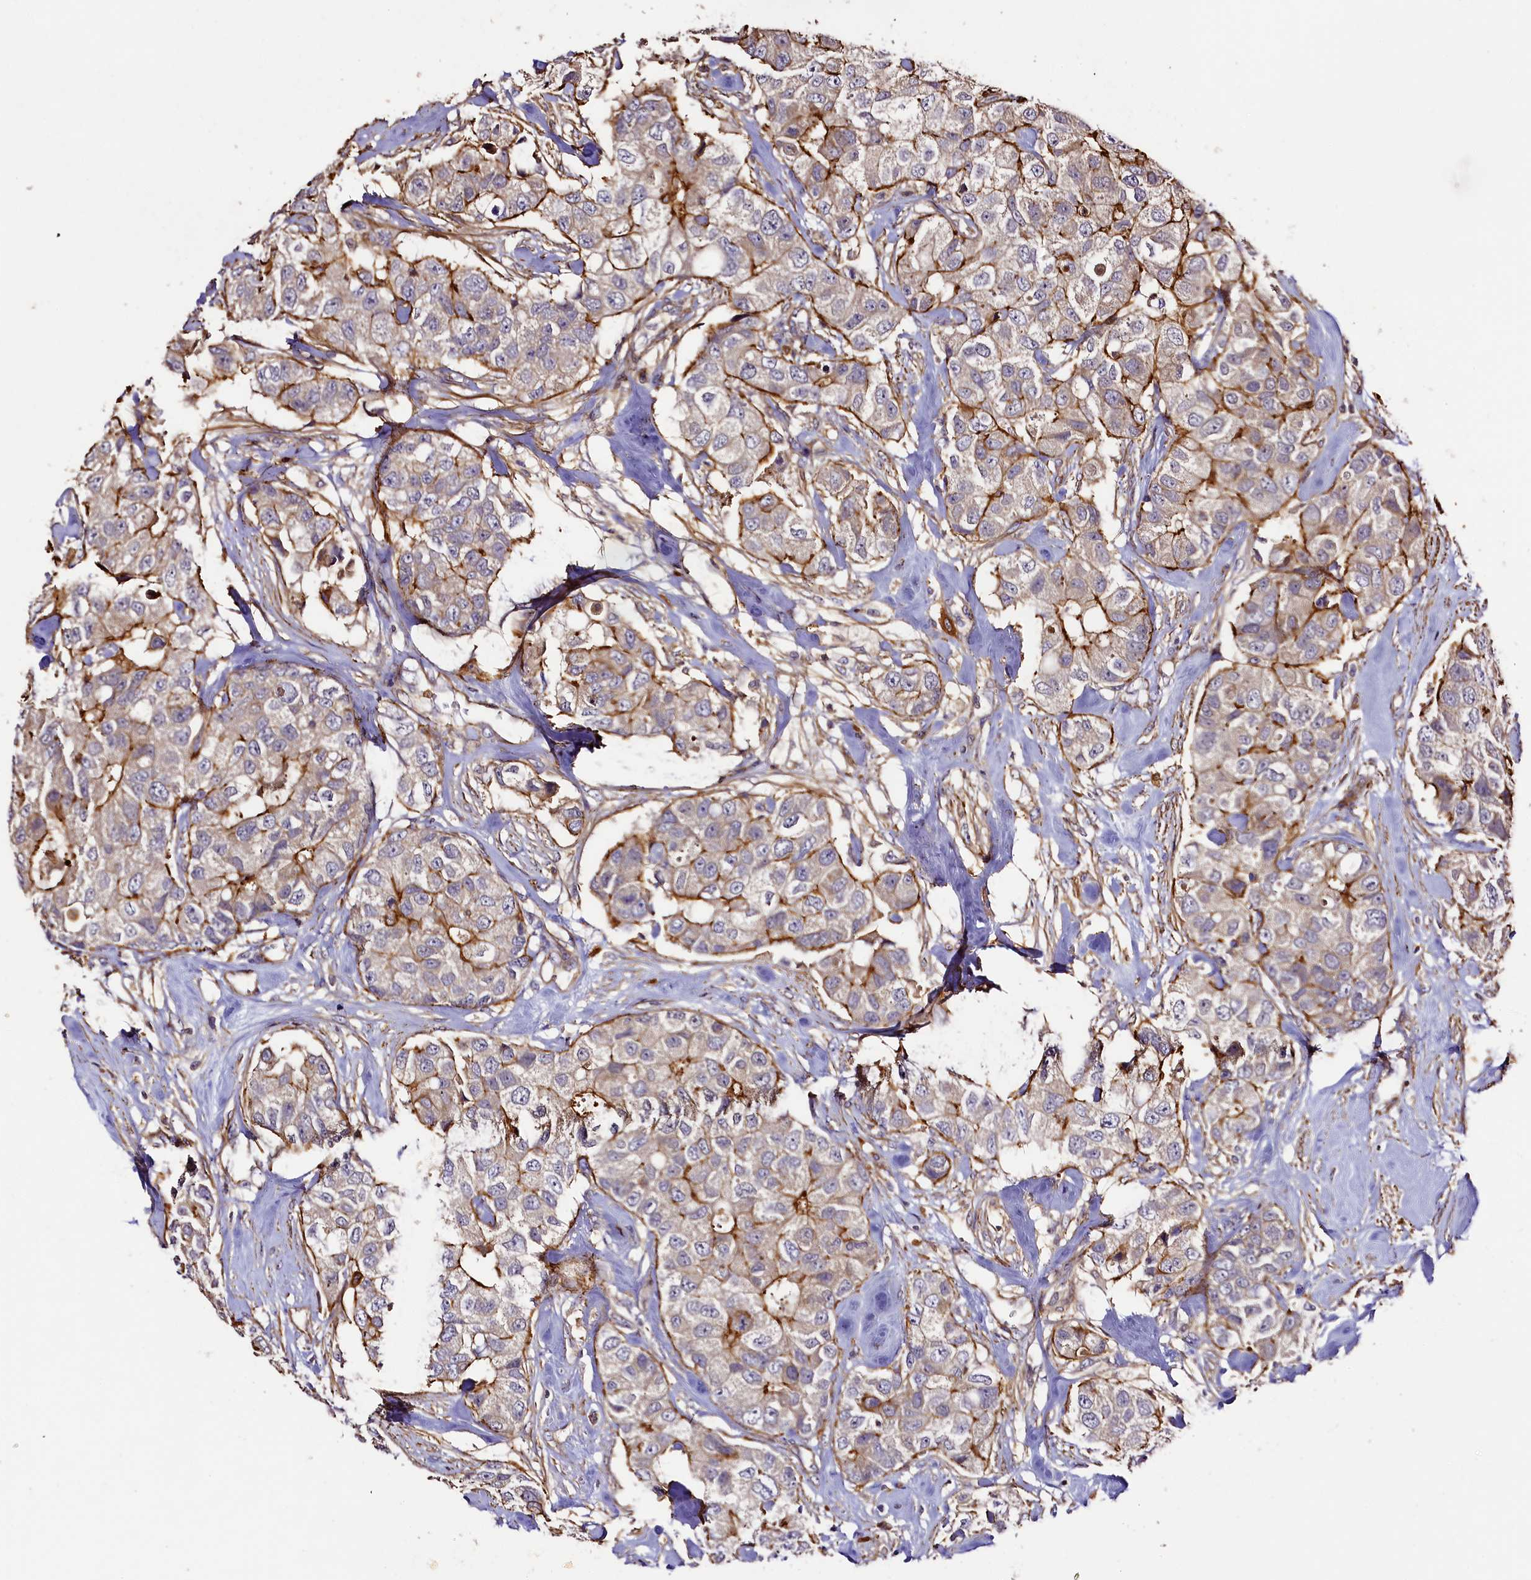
{"staining": {"intensity": "moderate", "quantity": "<25%", "location": "cytoplasmic/membranous"}, "tissue": "breast cancer", "cell_type": "Tumor cells", "image_type": "cancer", "snomed": [{"axis": "morphology", "description": "Duct carcinoma"}, {"axis": "topography", "description": "Breast"}], "caption": "Human breast infiltrating ductal carcinoma stained with a protein marker demonstrates moderate staining in tumor cells.", "gene": "RAPSN", "patient": {"sex": "female", "age": 62}}